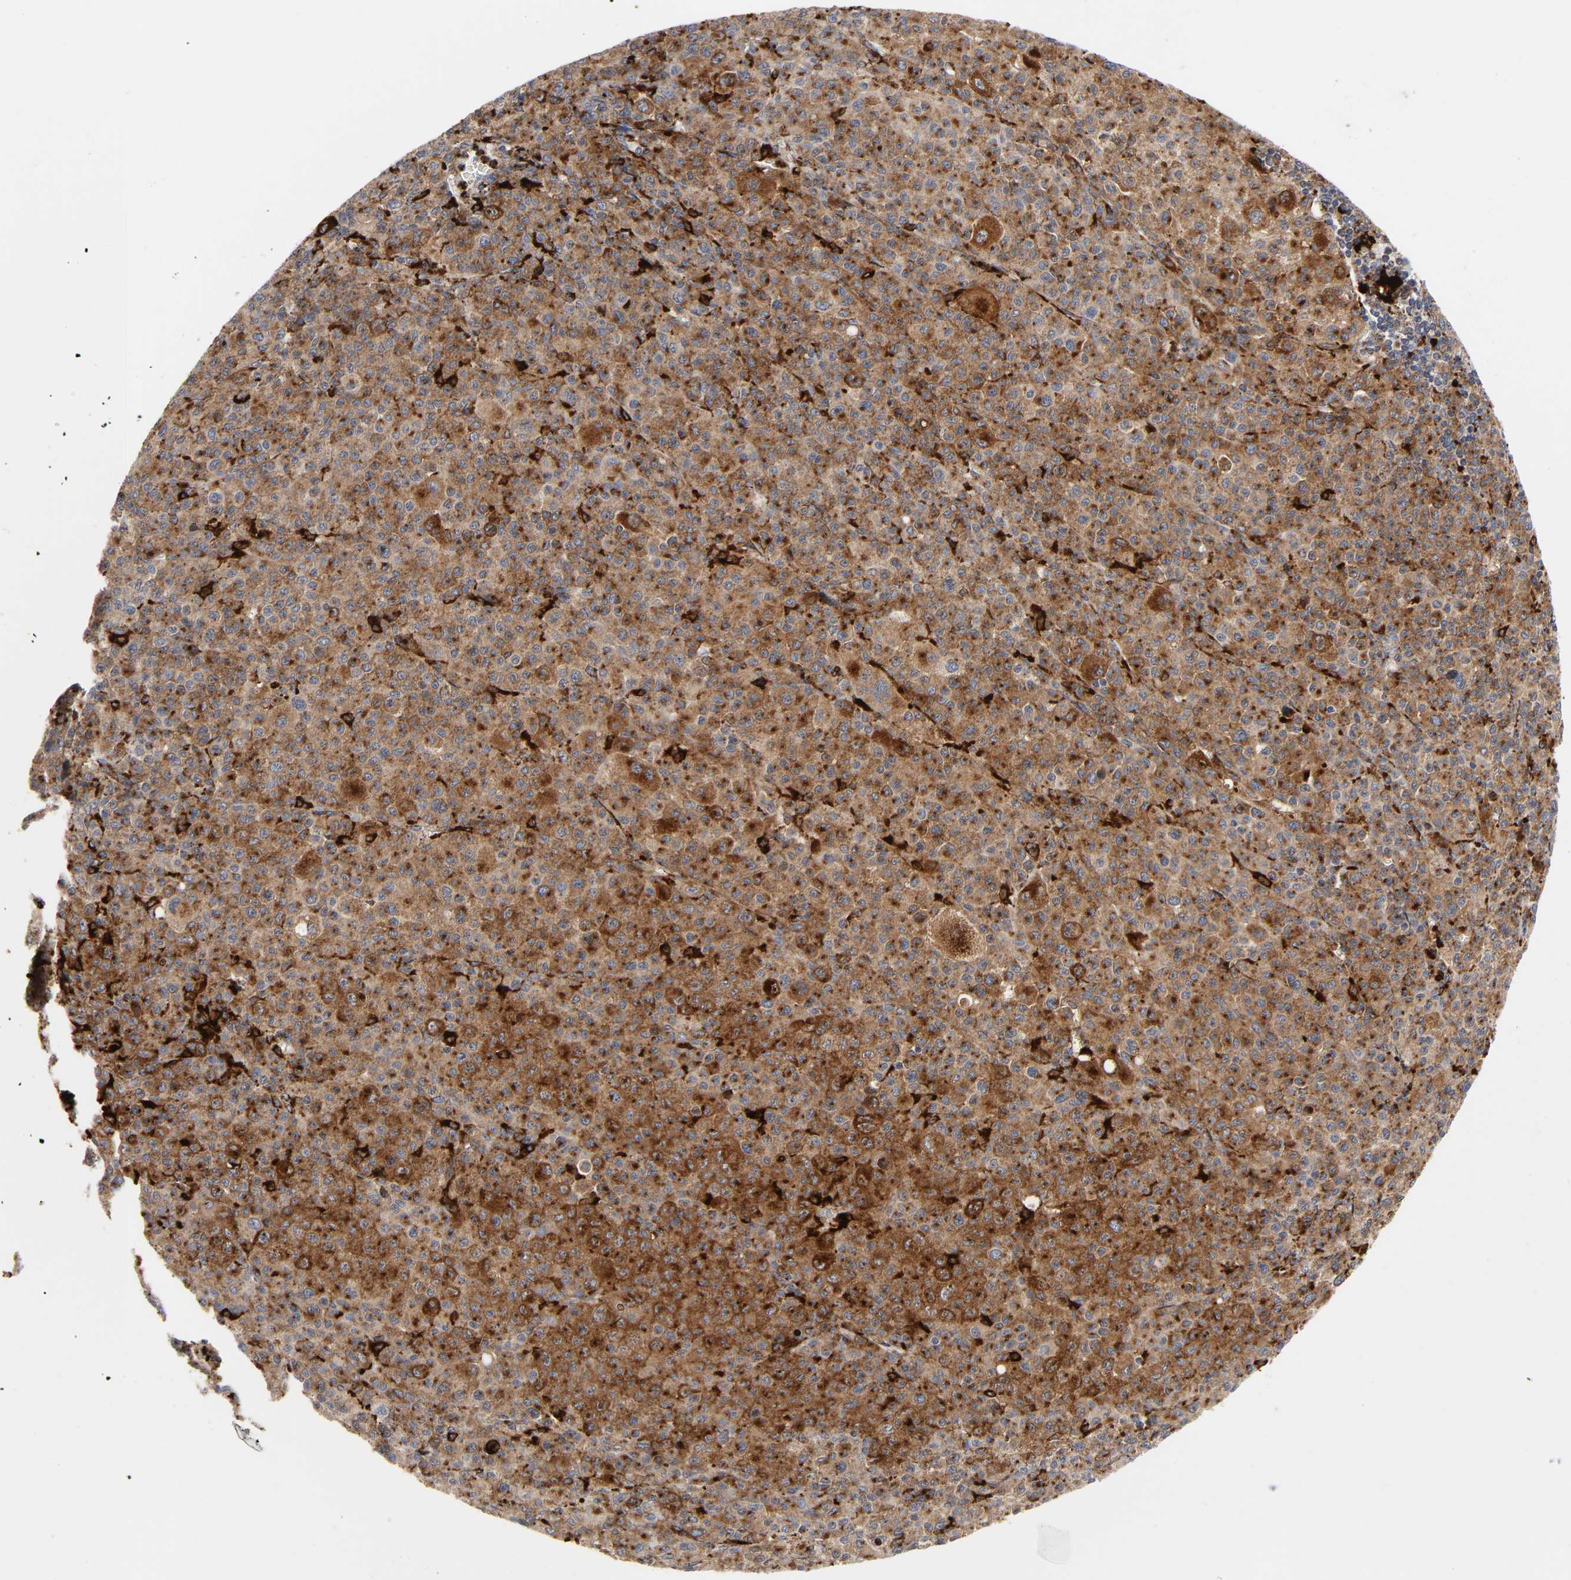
{"staining": {"intensity": "moderate", "quantity": ">75%", "location": "cytoplasmic/membranous"}, "tissue": "melanoma", "cell_type": "Tumor cells", "image_type": "cancer", "snomed": [{"axis": "morphology", "description": "Malignant melanoma, Metastatic site"}, {"axis": "topography", "description": "Skin"}], "caption": "High-magnification brightfield microscopy of malignant melanoma (metastatic site) stained with DAB (brown) and counterstained with hematoxylin (blue). tumor cells exhibit moderate cytoplasmic/membranous staining is present in about>75% of cells.", "gene": "PSAP", "patient": {"sex": "female", "age": 74}}